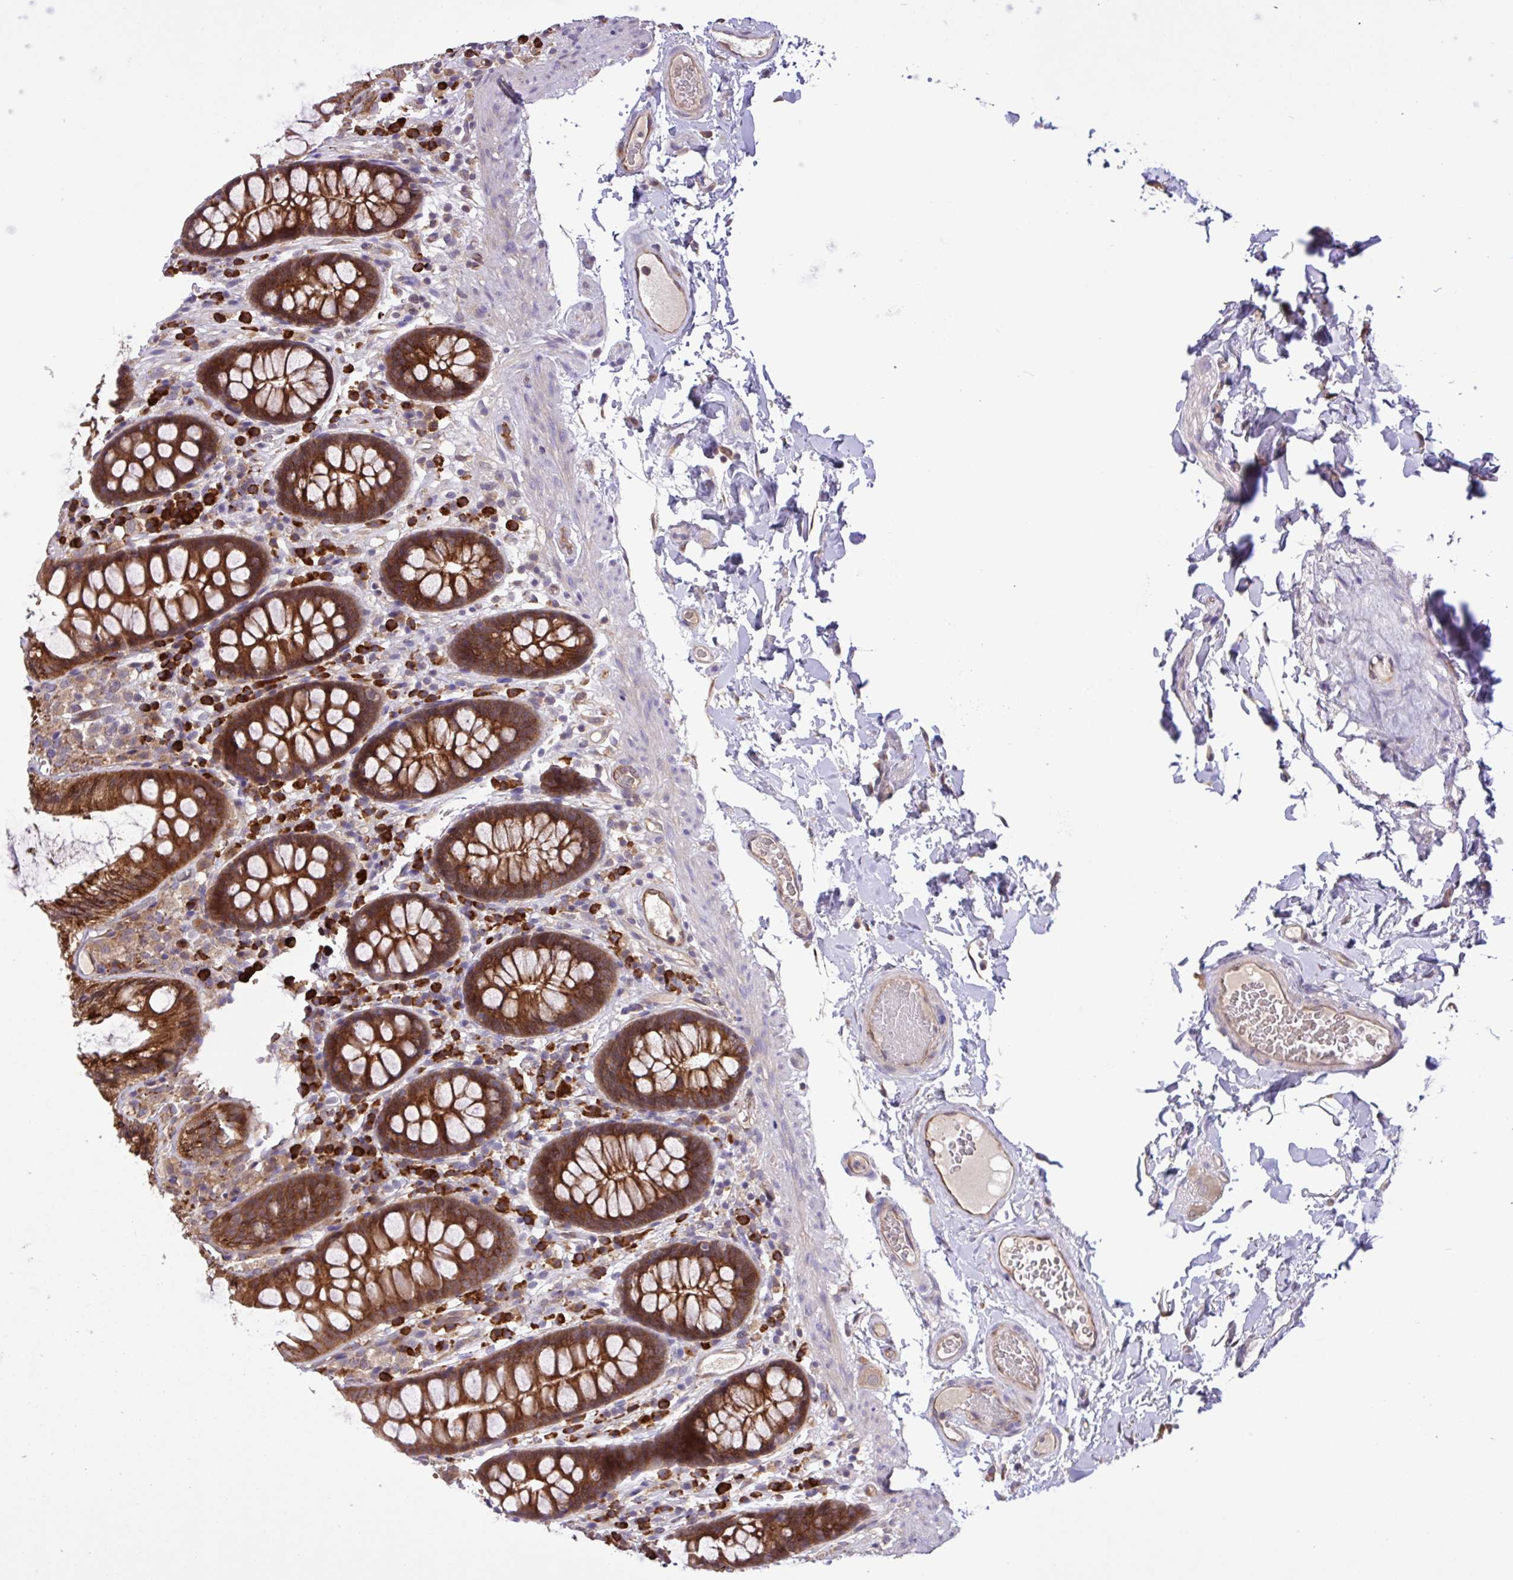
{"staining": {"intensity": "moderate", "quantity": "25%-75%", "location": "cytoplasmic/membranous"}, "tissue": "colon", "cell_type": "Endothelial cells", "image_type": "normal", "snomed": [{"axis": "morphology", "description": "Normal tissue, NOS"}, {"axis": "topography", "description": "Colon"}], "caption": "High-magnification brightfield microscopy of unremarkable colon stained with DAB (brown) and counterstained with hematoxylin (blue). endothelial cells exhibit moderate cytoplasmic/membranous positivity is seen in approximately25%-75% of cells. Using DAB (brown) and hematoxylin (blue) stains, captured at high magnification using brightfield microscopy.", "gene": "INTS10", "patient": {"sex": "male", "age": 84}}